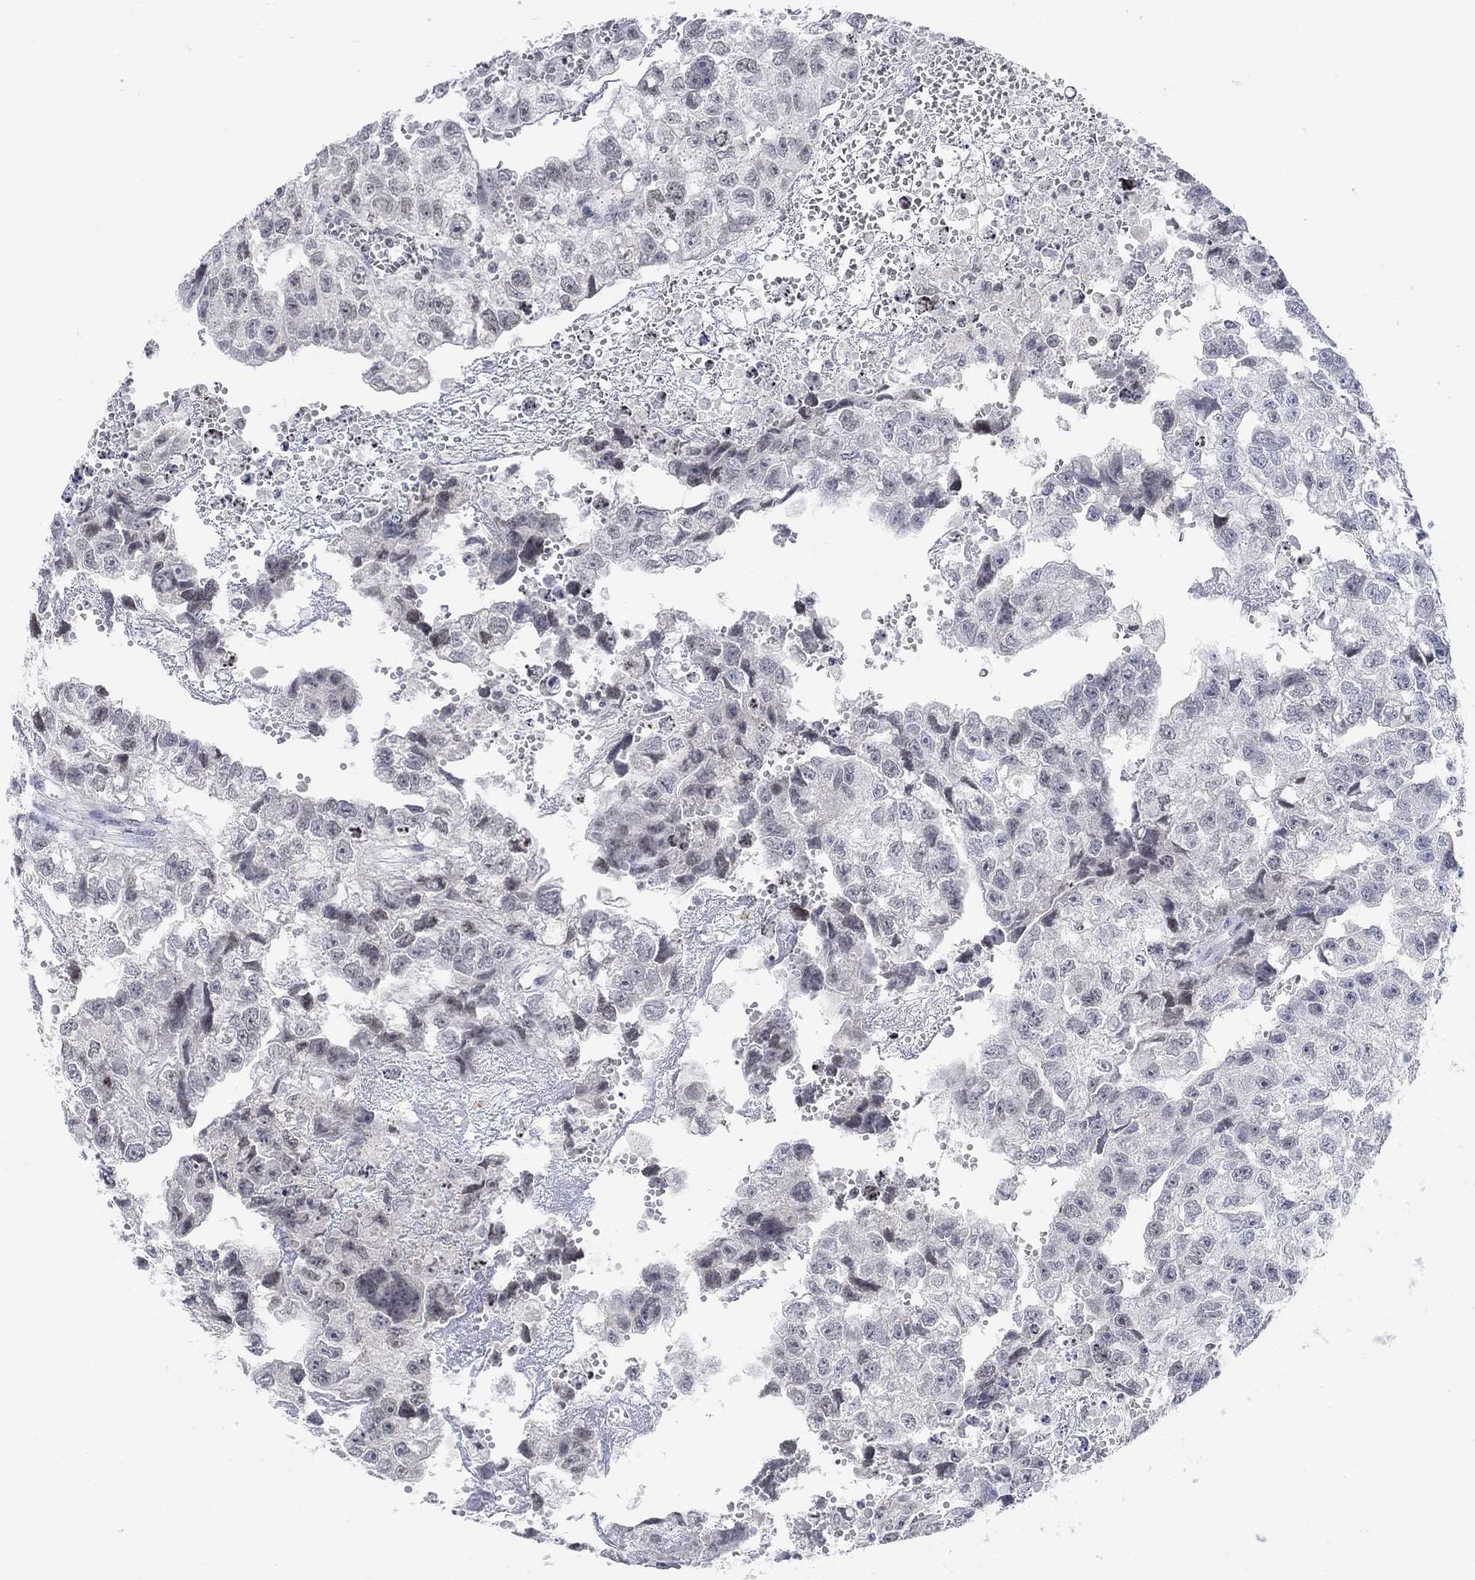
{"staining": {"intensity": "negative", "quantity": "none", "location": "none"}, "tissue": "testis cancer", "cell_type": "Tumor cells", "image_type": "cancer", "snomed": [{"axis": "morphology", "description": "Carcinoma, Embryonal, NOS"}, {"axis": "morphology", "description": "Teratoma, malignant, NOS"}, {"axis": "topography", "description": "Testis"}], "caption": "A photomicrograph of human embryonal carcinoma (testis) is negative for staining in tumor cells. (DAB (3,3'-diaminobenzidine) IHC visualized using brightfield microscopy, high magnification).", "gene": "ATP6V1E2", "patient": {"sex": "male", "age": 44}}